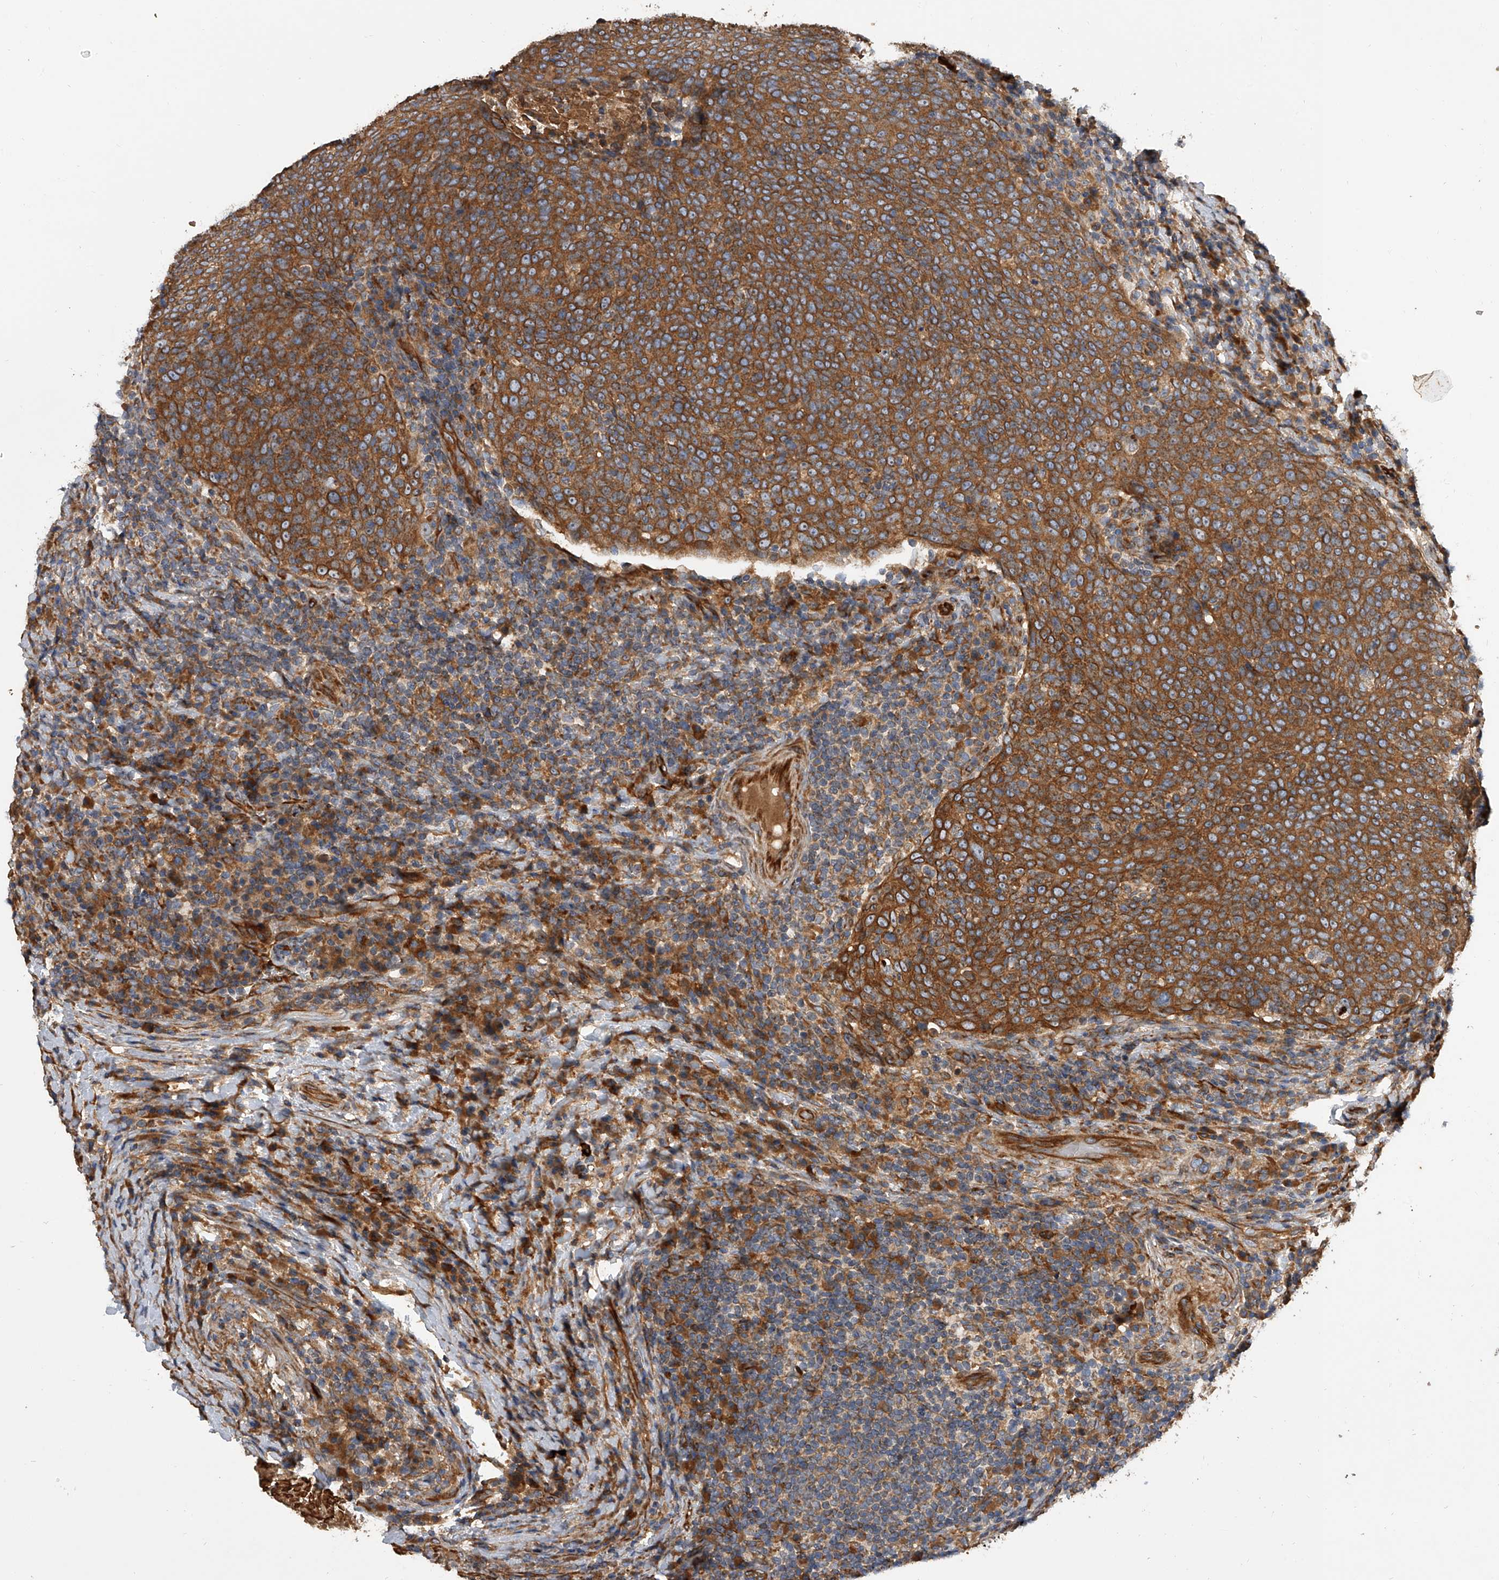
{"staining": {"intensity": "moderate", "quantity": ">75%", "location": "cytoplasmic/membranous"}, "tissue": "head and neck cancer", "cell_type": "Tumor cells", "image_type": "cancer", "snomed": [{"axis": "morphology", "description": "Squamous cell carcinoma, NOS"}, {"axis": "morphology", "description": "Squamous cell carcinoma, metastatic, NOS"}, {"axis": "topography", "description": "Lymph node"}, {"axis": "topography", "description": "Head-Neck"}], "caption": "DAB (3,3'-diaminobenzidine) immunohistochemical staining of head and neck squamous cell carcinoma reveals moderate cytoplasmic/membranous protein positivity in approximately >75% of tumor cells. The staining is performed using DAB brown chromogen to label protein expression. The nuclei are counter-stained blue using hematoxylin.", "gene": "EXOC4", "patient": {"sex": "male", "age": 62}}